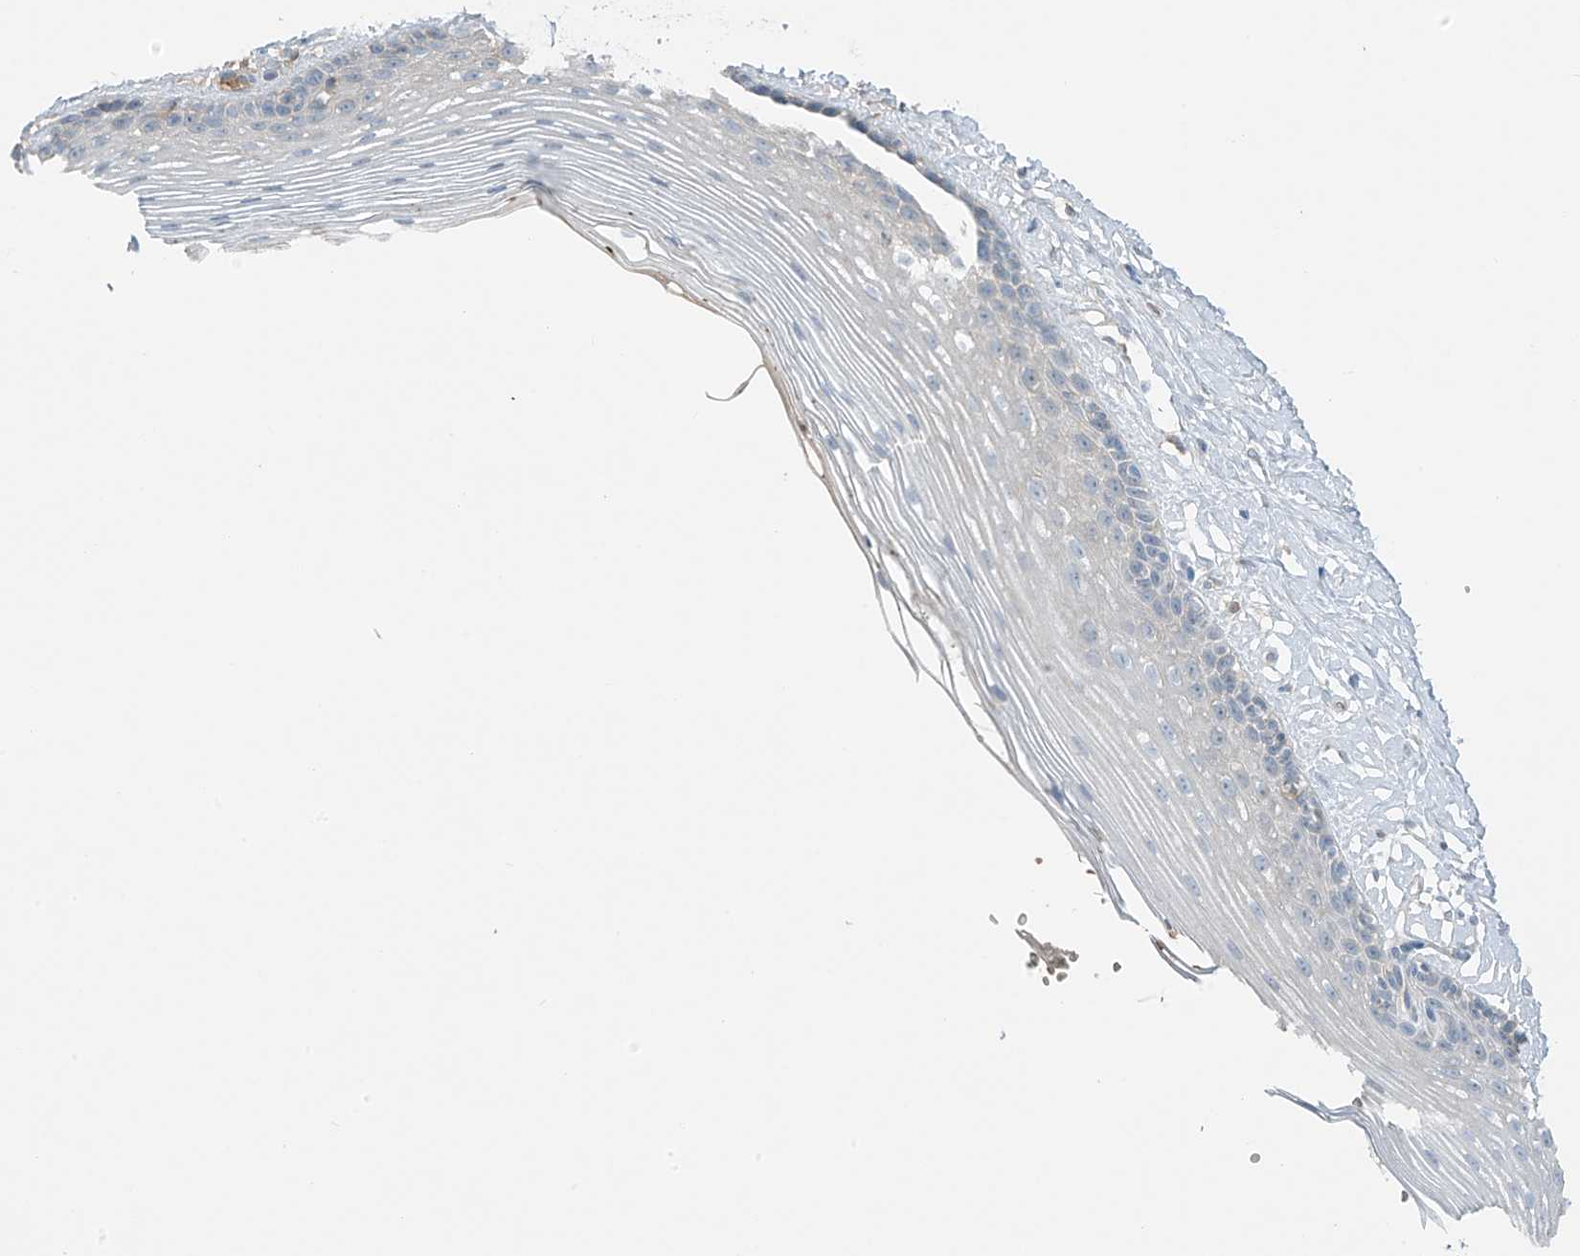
{"staining": {"intensity": "negative", "quantity": "none", "location": "none"}, "tissue": "vagina", "cell_type": "Squamous epithelial cells", "image_type": "normal", "snomed": [{"axis": "morphology", "description": "Normal tissue, NOS"}, {"axis": "topography", "description": "Vagina"}], "caption": "An immunohistochemistry photomicrograph of benign vagina is shown. There is no staining in squamous epithelial cells of vagina. (Immunohistochemistry, brightfield microscopy, high magnification).", "gene": "FAM131C", "patient": {"sex": "female", "age": 46}}